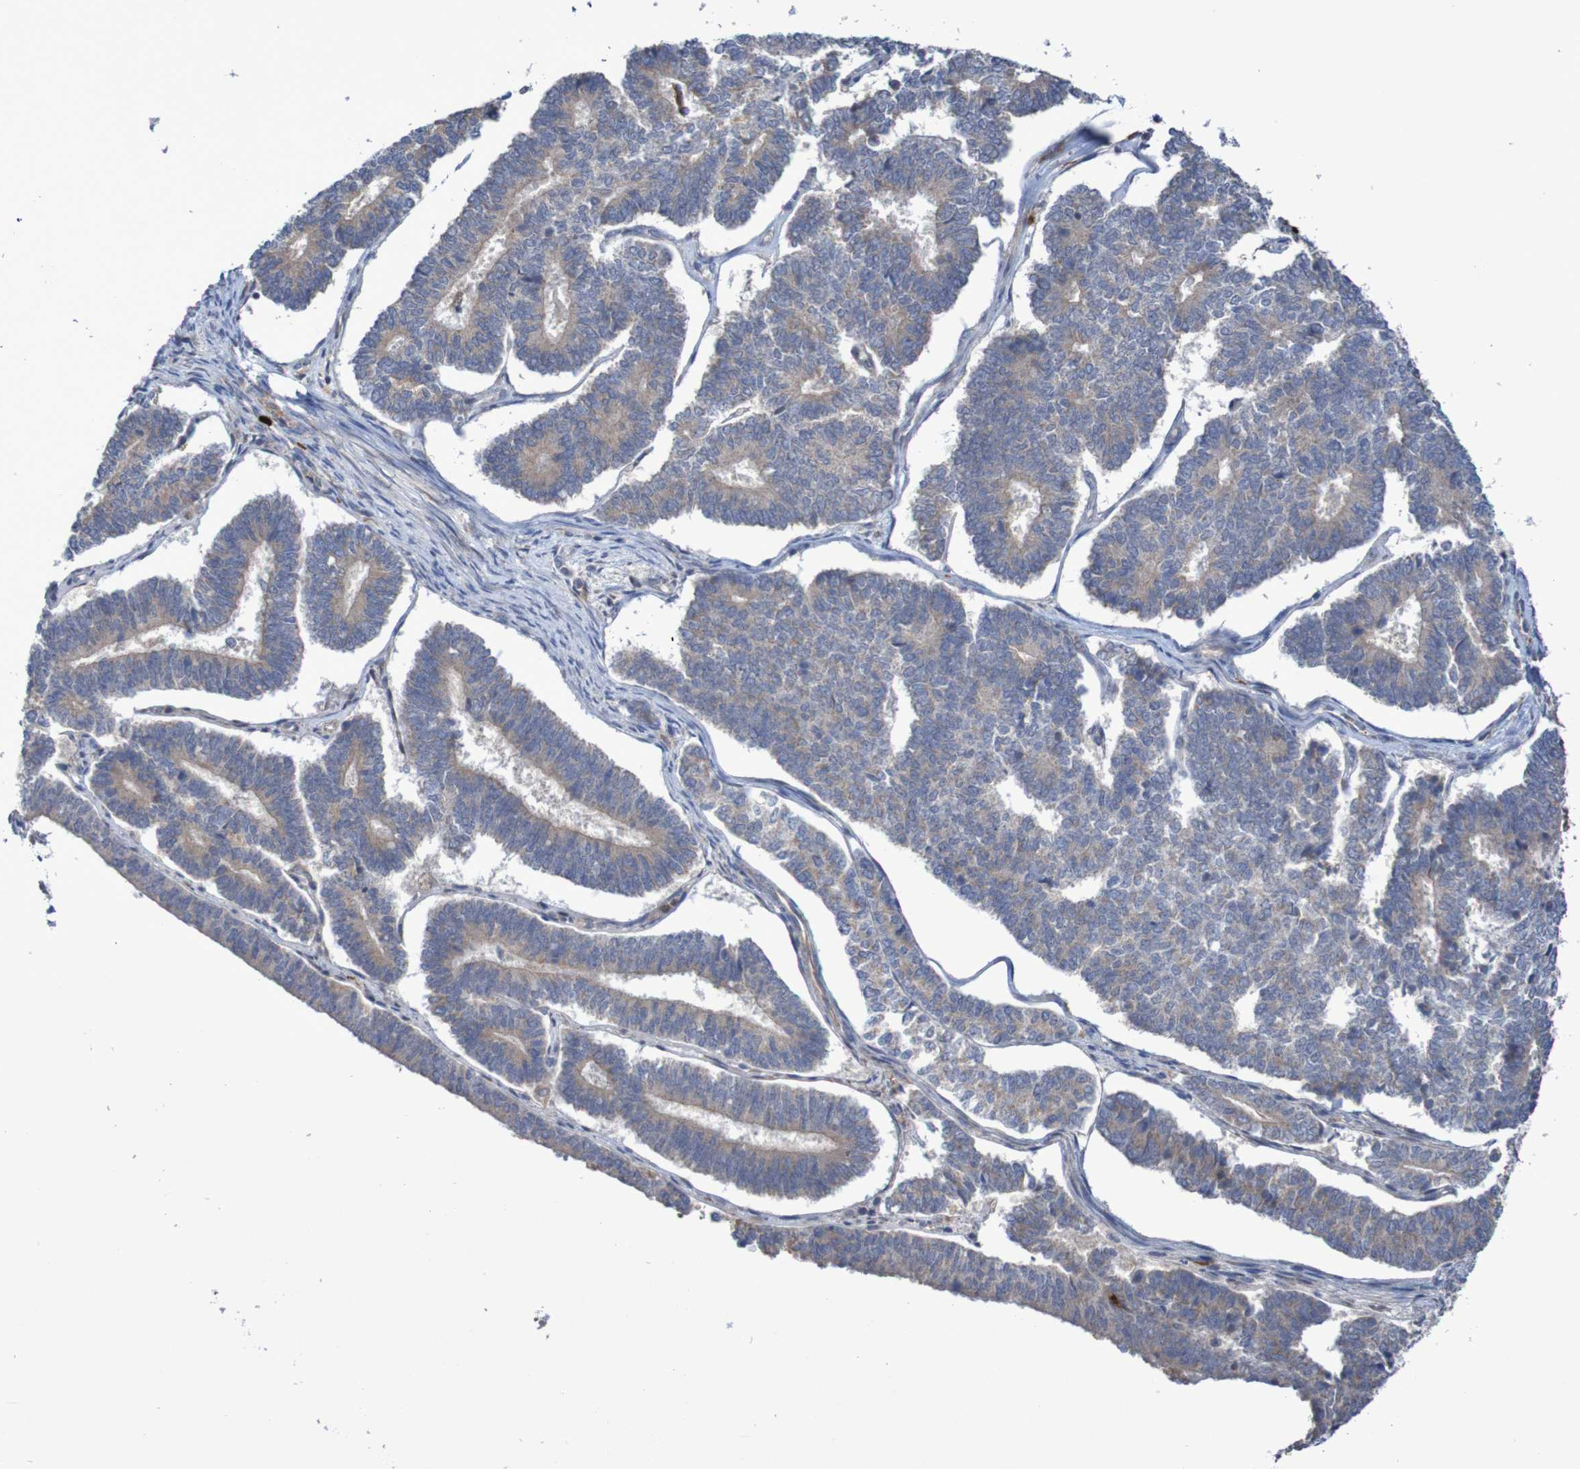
{"staining": {"intensity": "weak", "quantity": ">75%", "location": "cytoplasmic/membranous"}, "tissue": "endometrial cancer", "cell_type": "Tumor cells", "image_type": "cancer", "snomed": [{"axis": "morphology", "description": "Adenocarcinoma, NOS"}, {"axis": "topography", "description": "Endometrium"}], "caption": "Immunohistochemistry of endometrial adenocarcinoma shows low levels of weak cytoplasmic/membranous staining in about >75% of tumor cells.", "gene": "PARP4", "patient": {"sex": "female", "age": 70}}